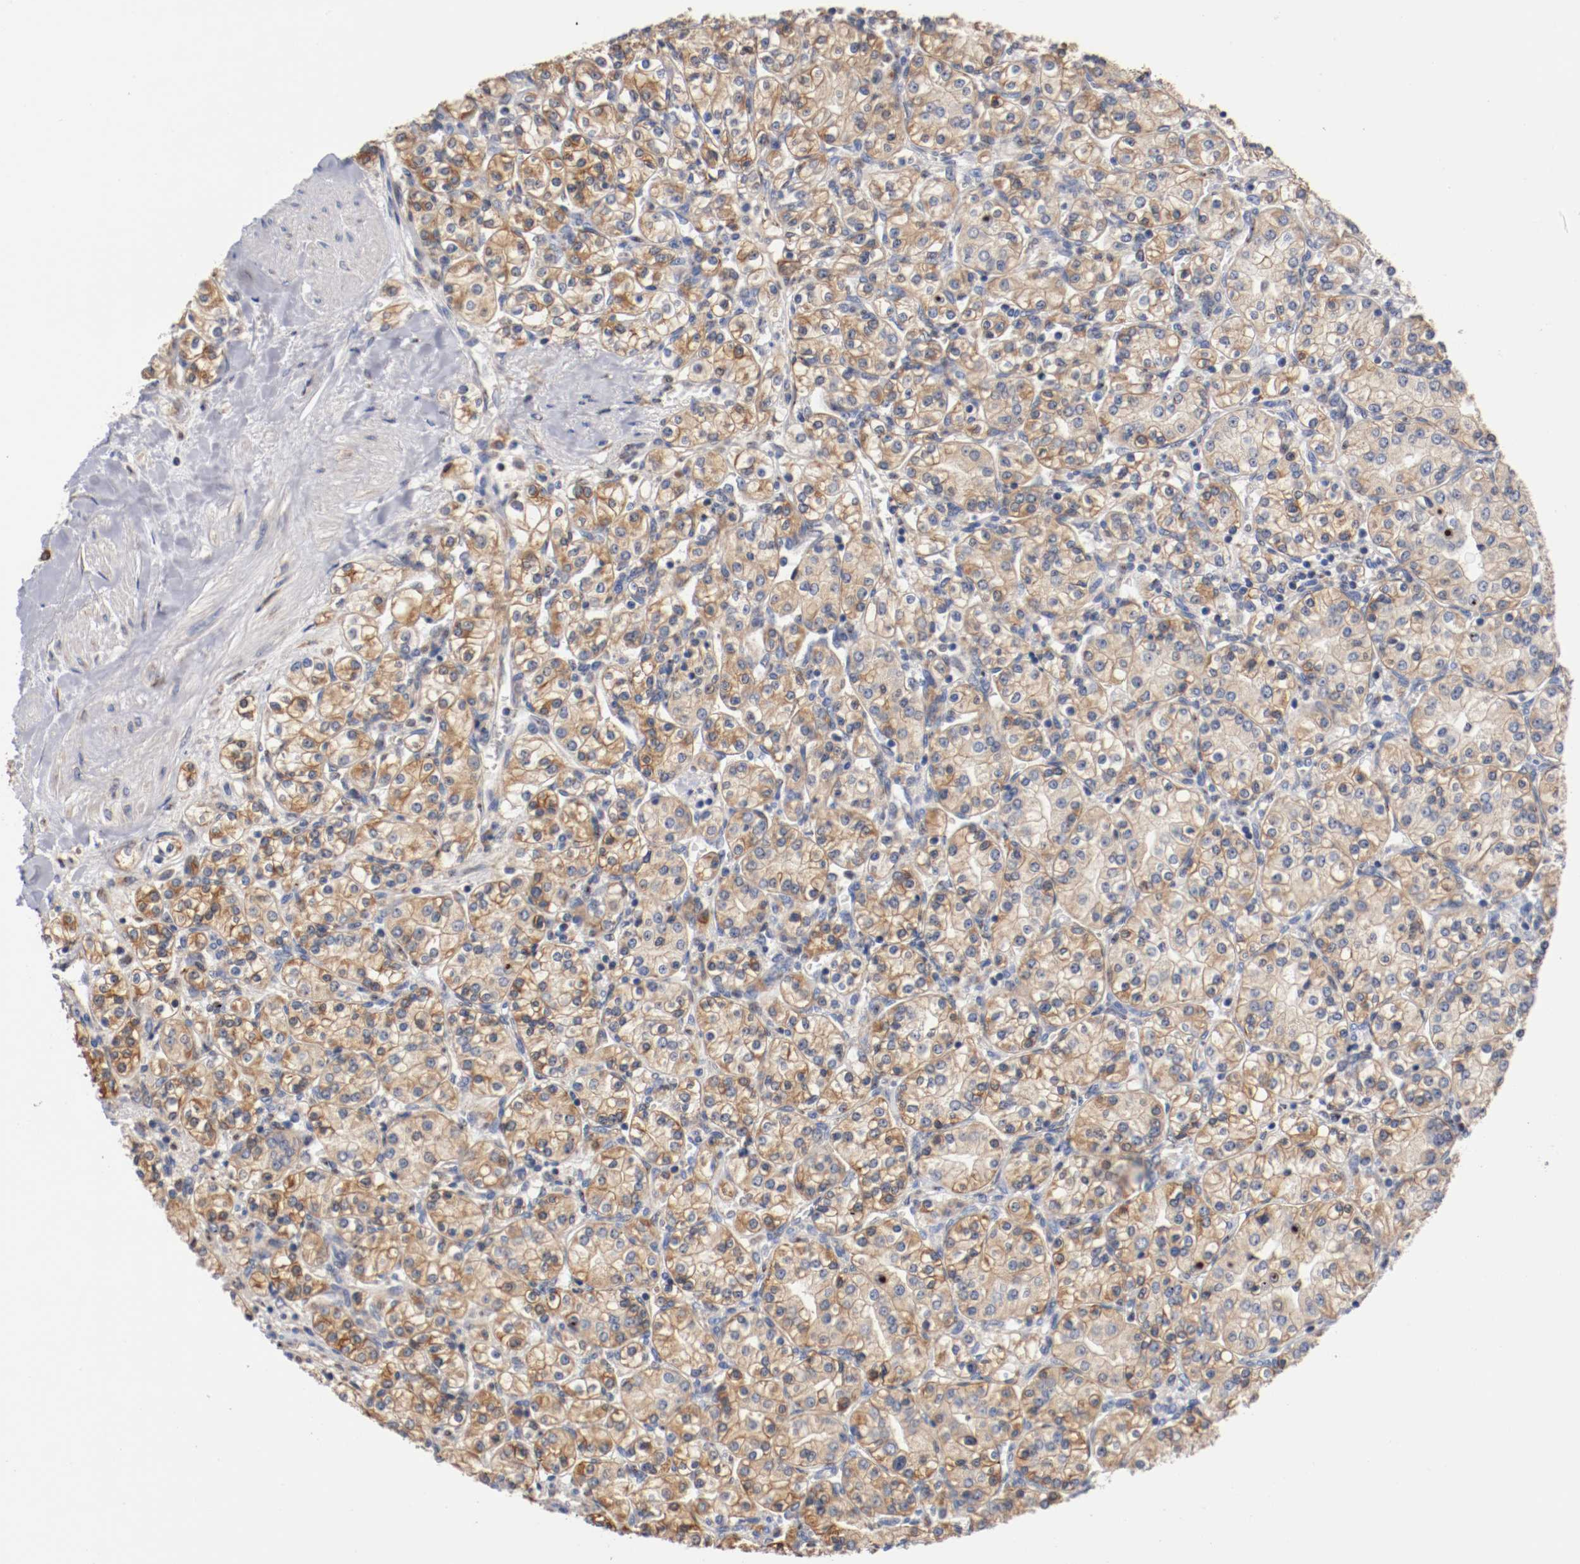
{"staining": {"intensity": "moderate", "quantity": ">75%", "location": "cytoplasmic/membranous"}, "tissue": "renal cancer", "cell_type": "Tumor cells", "image_type": "cancer", "snomed": [{"axis": "morphology", "description": "Adenocarcinoma, NOS"}, {"axis": "topography", "description": "Kidney"}], "caption": "A photomicrograph of human renal cancer stained for a protein displays moderate cytoplasmic/membranous brown staining in tumor cells.", "gene": "TNFSF13", "patient": {"sex": "male", "age": 77}}